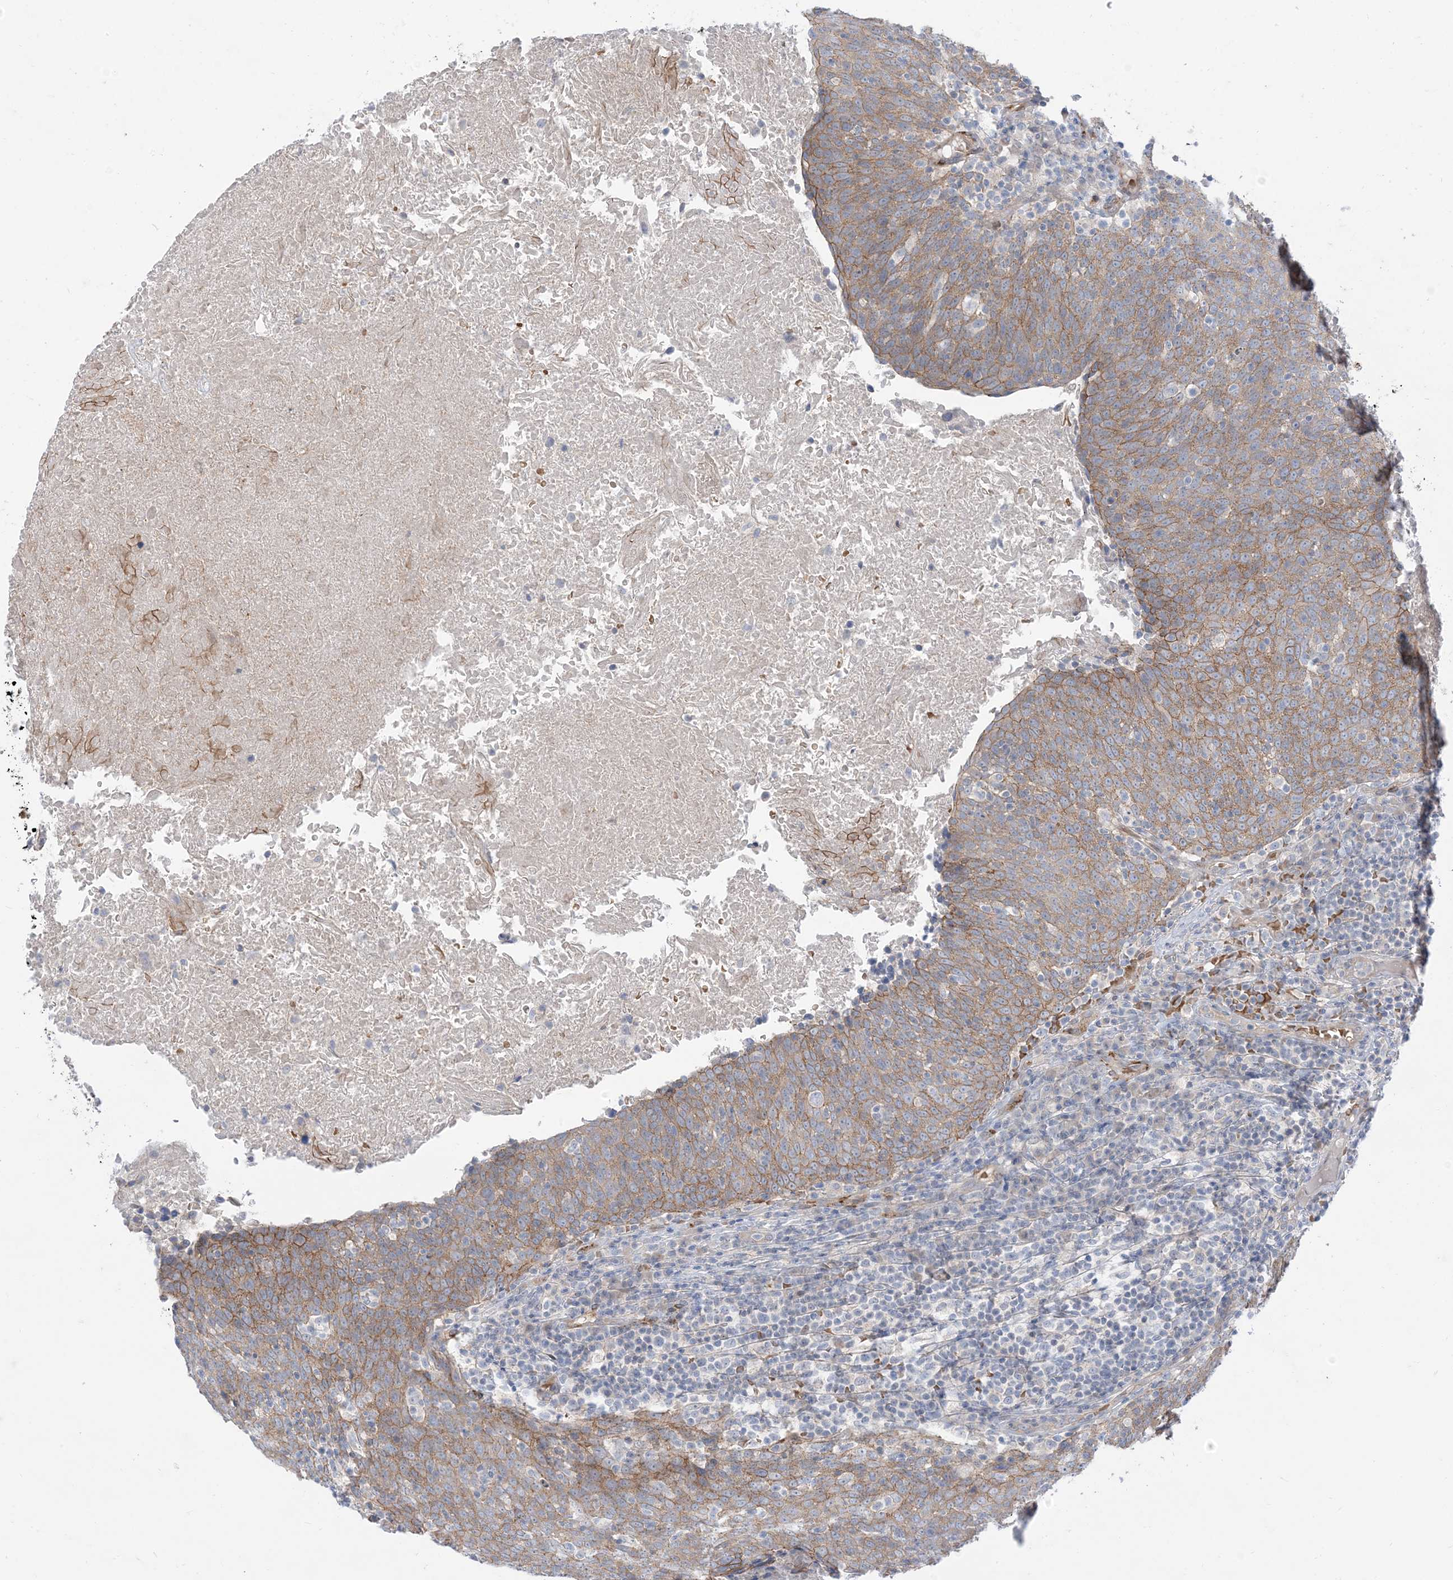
{"staining": {"intensity": "moderate", "quantity": ">75%", "location": "cytoplasmic/membranous"}, "tissue": "head and neck cancer", "cell_type": "Tumor cells", "image_type": "cancer", "snomed": [{"axis": "morphology", "description": "Squamous cell carcinoma, NOS"}, {"axis": "morphology", "description": "Squamous cell carcinoma, metastatic, NOS"}, {"axis": "topography", "description": "Lymph node"}, {"axis": "topography", "description": "Head-Neck"}], "caption": "This photomicrograph displays immunohistochemistry (IHC) staining of human head and neck metastatic squamous cell carcinoma, with medium moderate cytoplasmic/membranous staining in approximately >75% of tumor cells.", "gene": "RIN1", "patient": {"sex": "male", "age": 62}}